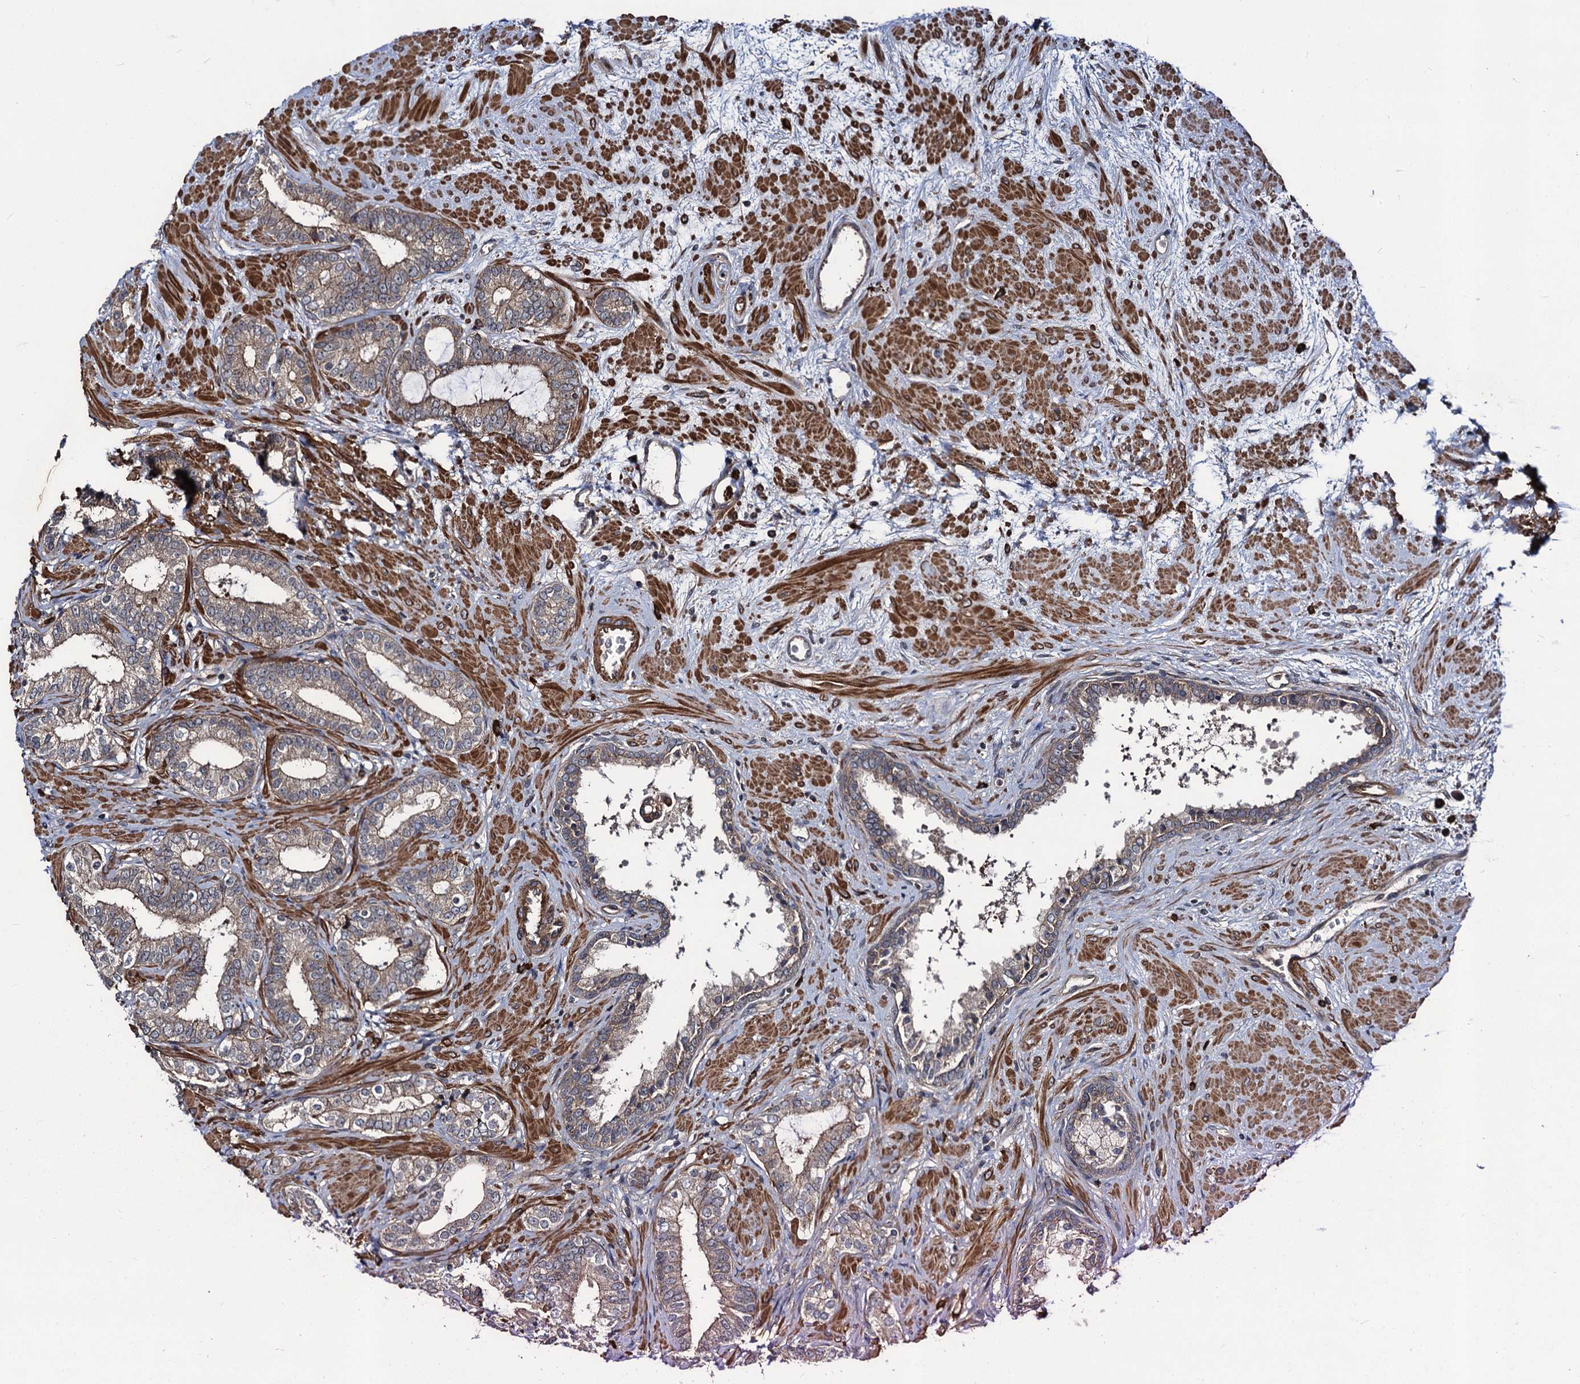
{"staining": {"intensity": "weak", "quantity": ">75%", "location": "cytoplasmic/membranous"}, "tissue": "prostate cancer", "cell_type": "Tumor cells", "image_type": "cancer", "snomed": [{"axis": "morphology", "description": "Adenocarcinoma, High grade"}, {"axis": "topography", "description": "Prostate"}], "caption": "Prostate adenocarcinoma (high-grade) stained with DAB (3,3'-diaminobenzidine) IHC shows low levels of weak cytoplasmic/membranous staining in about >75% of tumor cells.", "gene": "KXD1", "patient": {"sex": "male", "age": 64}}